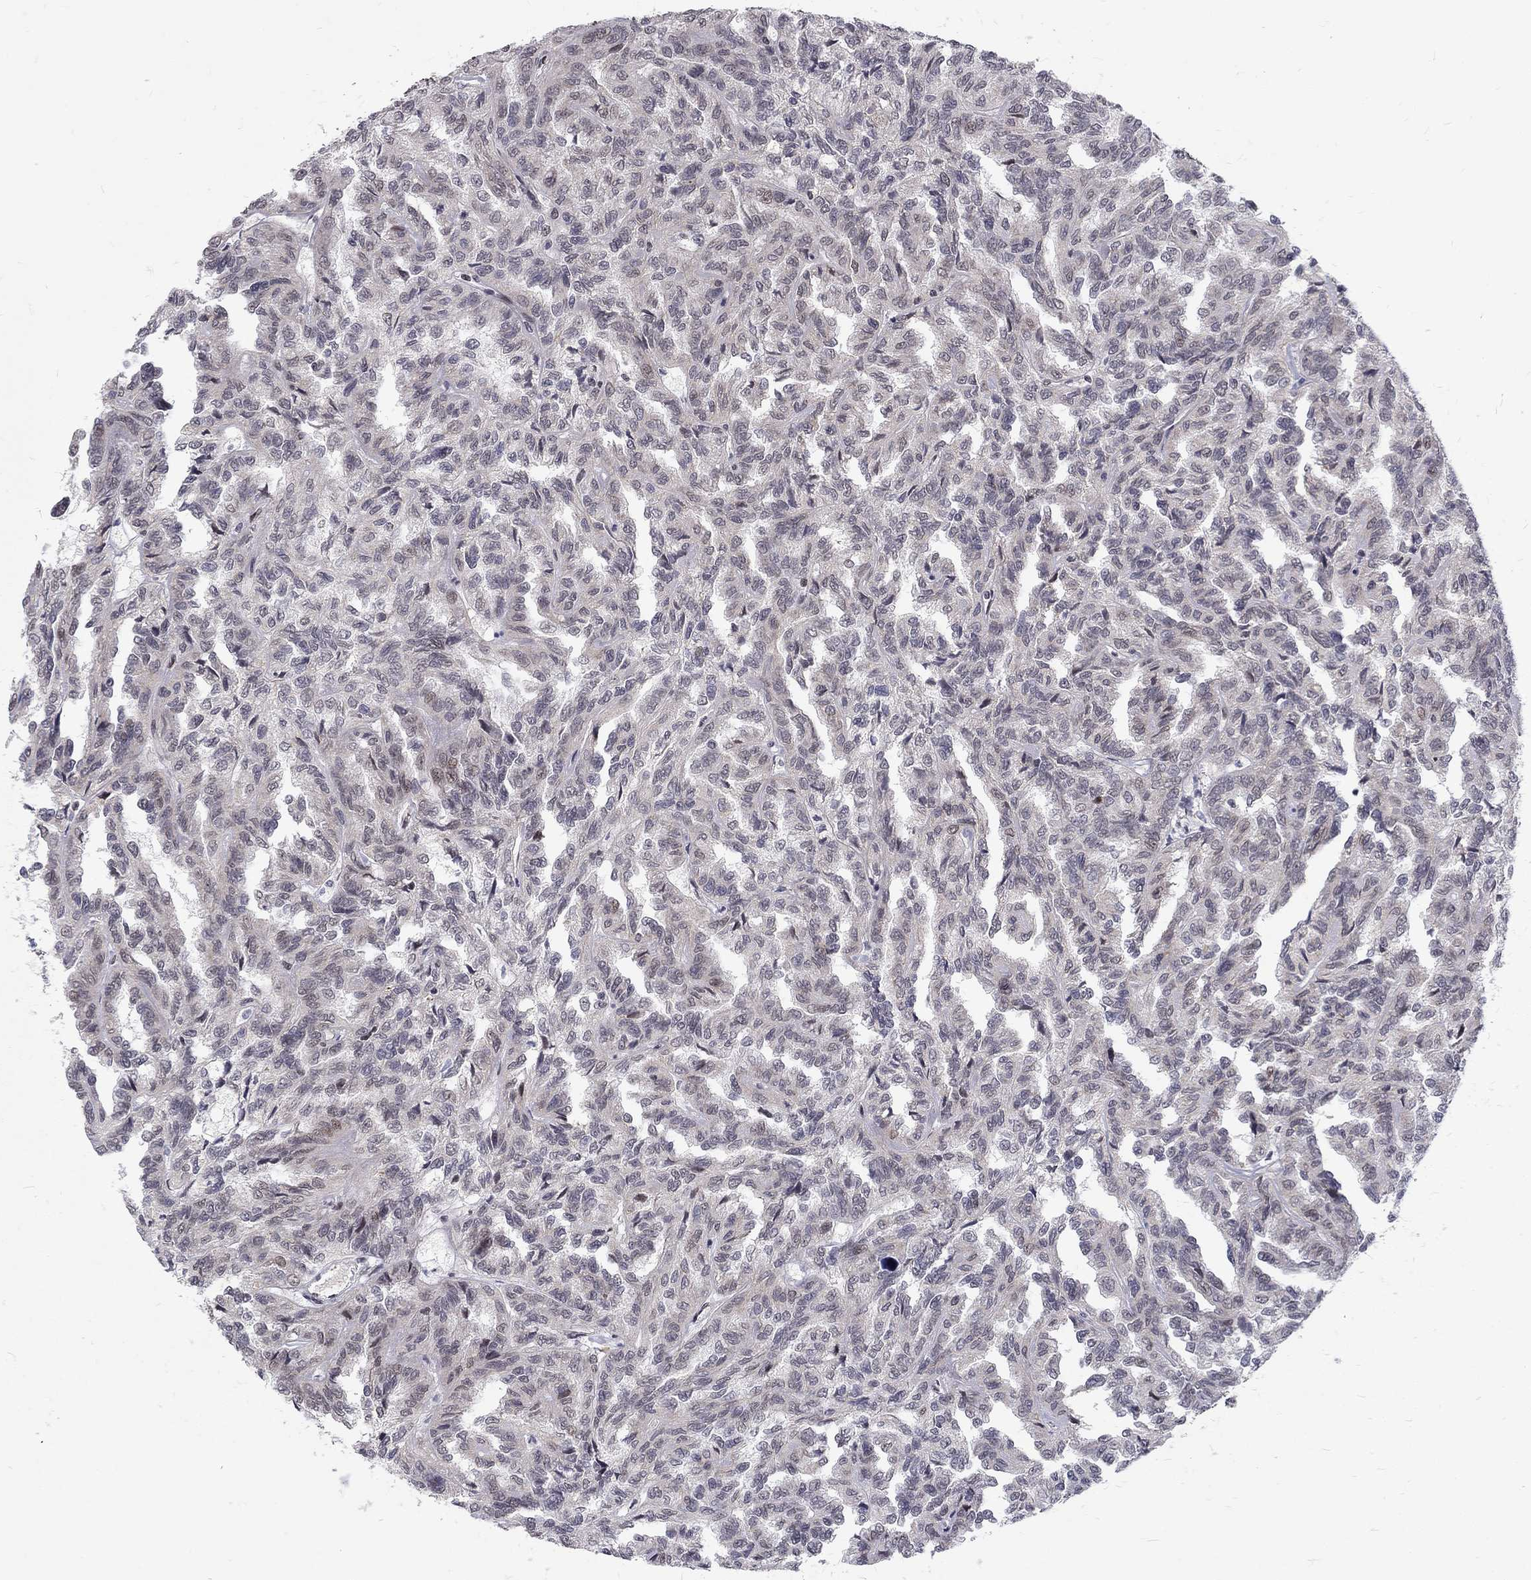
{"staining": {"intensity": "negative", "quantity": "none", "location": "none"}, "tissue": "renal cancer", "cell_type": "Tumor cells", "image_type": "cancer", "snomed": [{"axis": "morphology", "description": "Adenocarcinoma, NOS"}, {"axis": "topography", "description": "Kidney"}], "caption": "Immunohistochemistry photomicrograph of neoplastic tissue: human renal adenocarcinoma stained with DAB shows no significant protein staining in tumor cells.", "gene": "TCEAL1", "patient": {"sex": "male", "age": 79}}